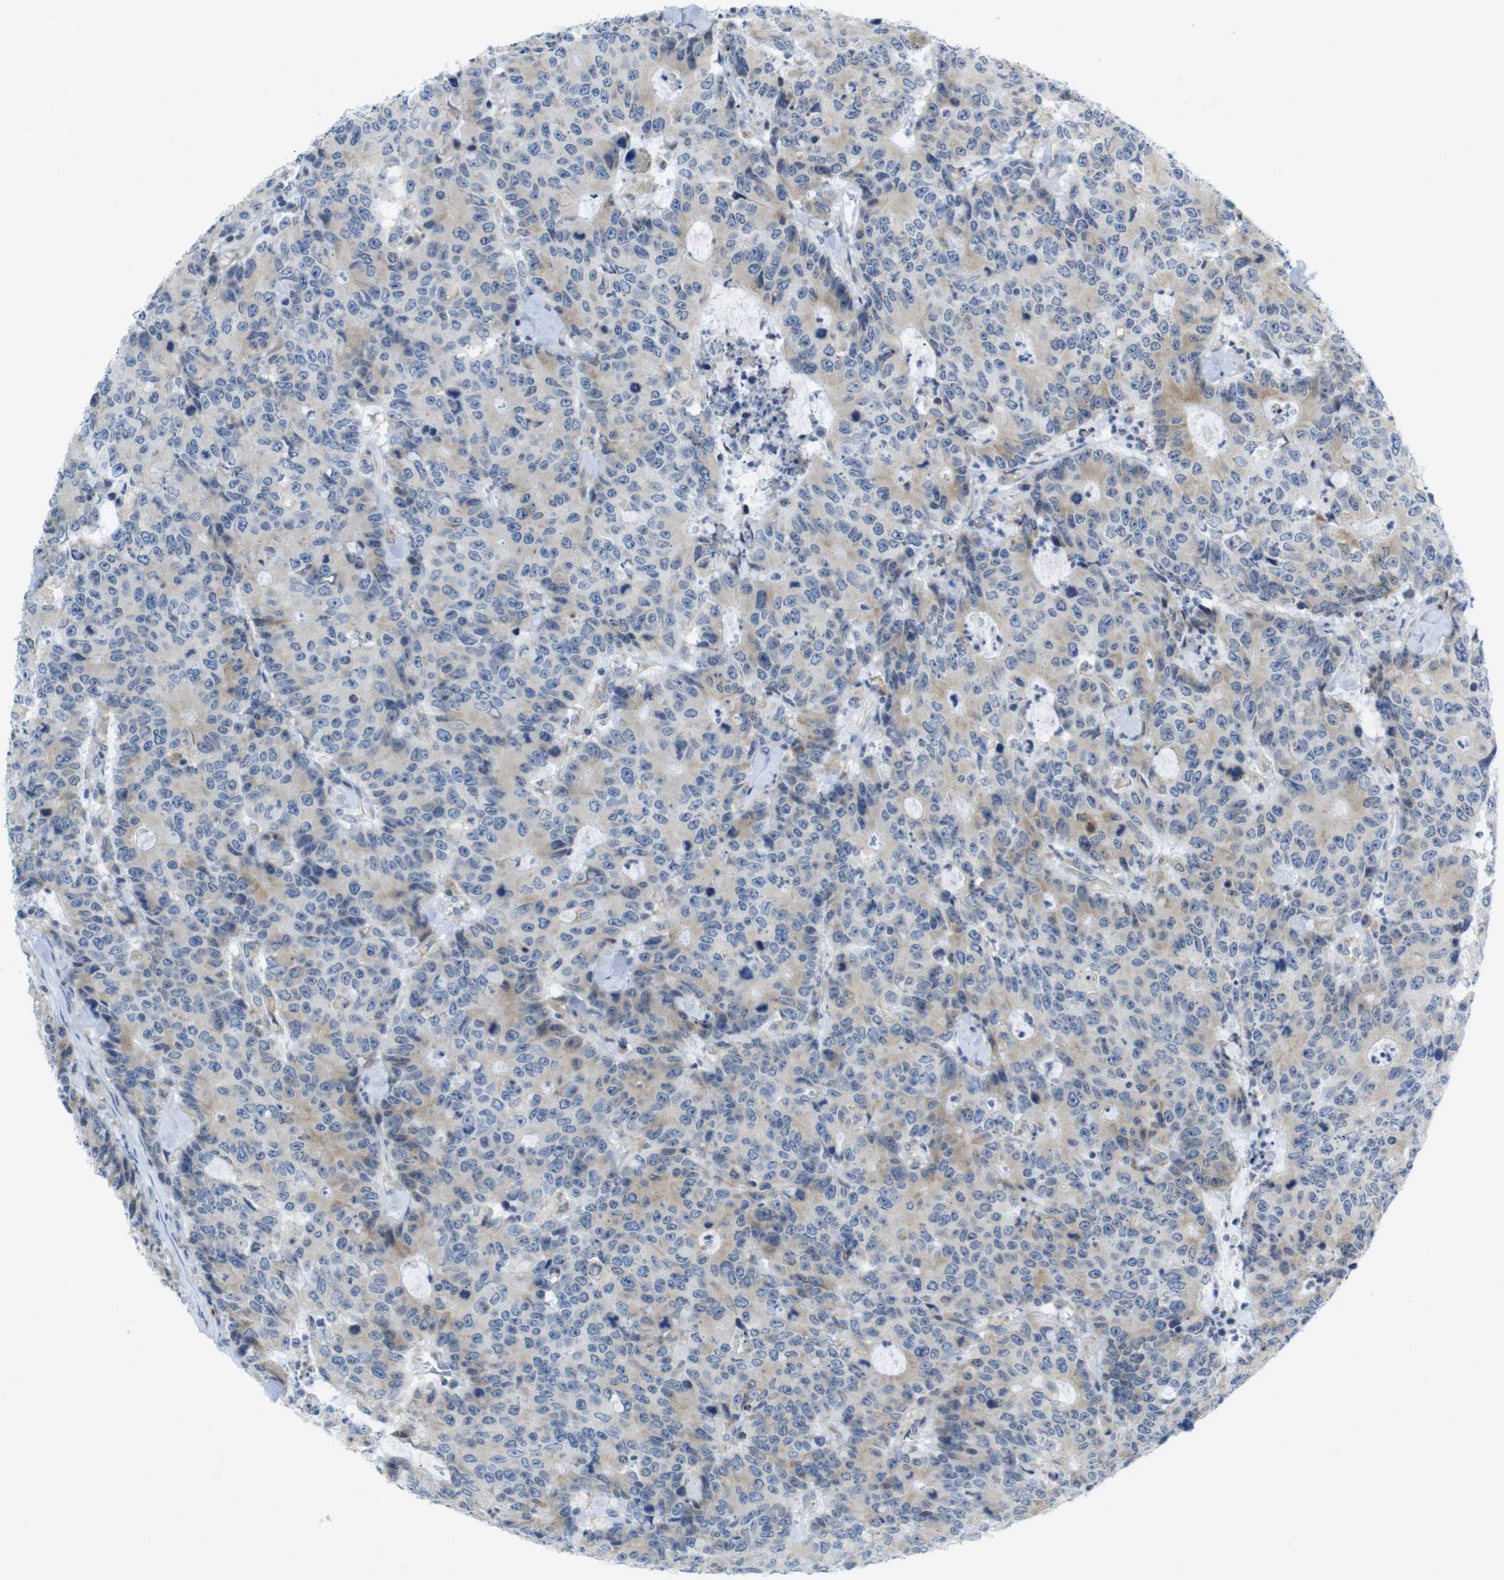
{"staining": {"intensity": "weak", "quantity": "25%-75%", "location": "cytoplasmic/membranous"}, "tissue": "colorectal cancer", "cell_type": "Tumor cells", "image_type": "cancer", "snomed": [{"axis": "morphology", "description": "Adenocarcinoma, NOS"}, {"axis": "topography", "description": "Colon"}], "caption": "Tumor cells show weak cytoplasmic/membranous staining in approximately 25%-75% of cells in colorectal adenocarcinoma.", "gene": "CLPTM1L", "patient": {"sex": "female", "age": 86}}